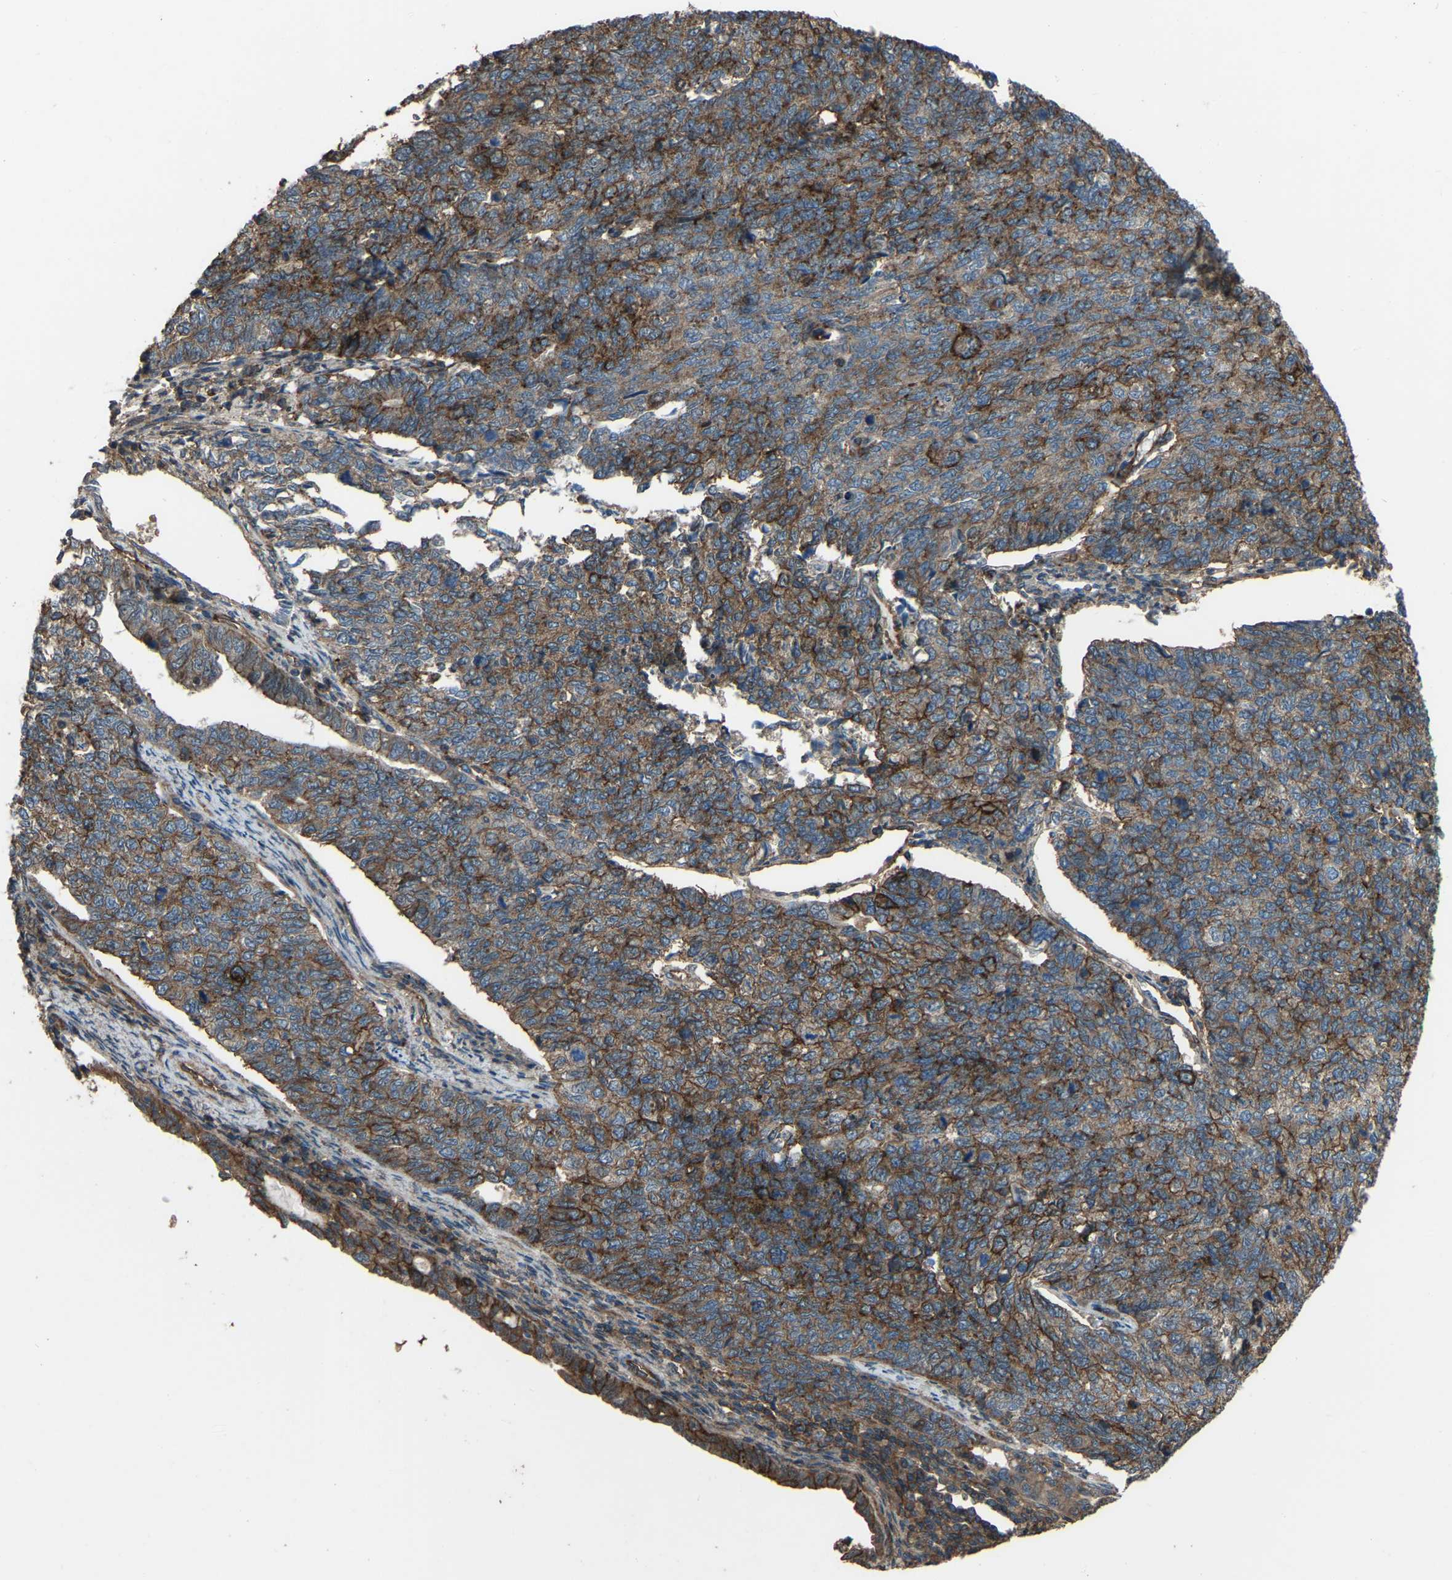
{"staining": {"intensity": "moderate", "quantity": "25%-75%", "location": "cytoplasmic/membranous"}, "tissue": "cervical cancer", "cell_type": "Tumor cells", "image_type": "cancer", "snomed": [{"axis": "morphology", "description": "Squamous cell carcinoma, NOS"}, {"axis": "topography", "description": "Cervix"}], "caption": "Immunohistochemical staining of human cervical cancer (squamous cell carcinoma) displays medium levels of moderate cytoplasmic/membranous staining in approximately 25%-75% of tumor cells.", "gene": "SLC4A2", "patient": {"sex": "female", "age": 63}}